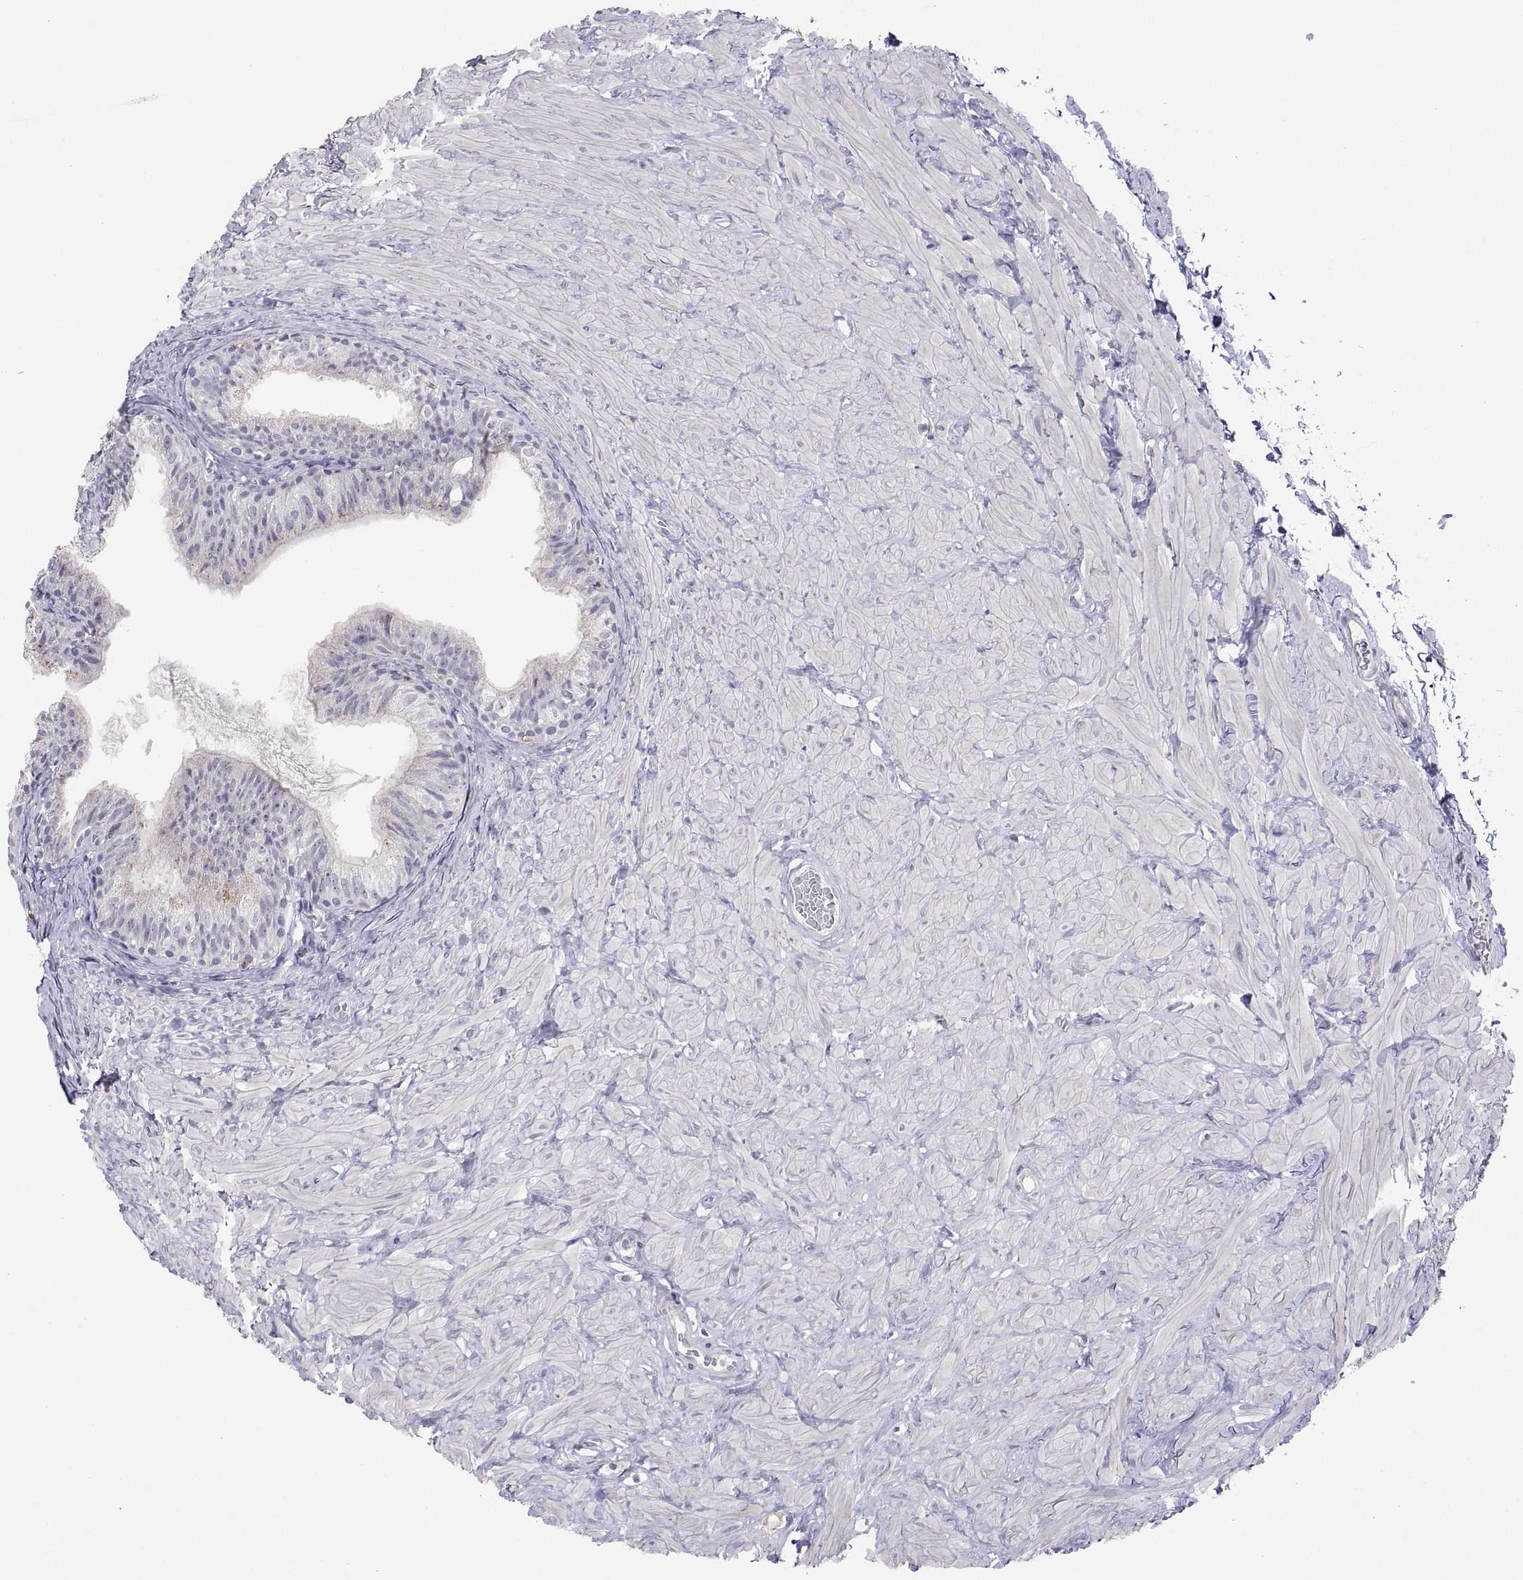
{"staining": {"intensity": "negative", "quantity": "none", "location": "none"}, "tissue": "epididymis", "cell_type": "Glandular cells", "image_type": "normal", "snomed": [{"axis": "morphology", "description": "Normal tissue, NOS"}, {"axis": "topography", "description": "Epididymis"}, {"axis": "topography", "description": "Vas deferens"}], "caption": "High power microscopy histopathology image of an IHC micrograph of unremarkable epididymis, revealing no significant expression in glandular cells.", "gene": "MS4A1", "patient": {"sex": "male", "age": 23}}